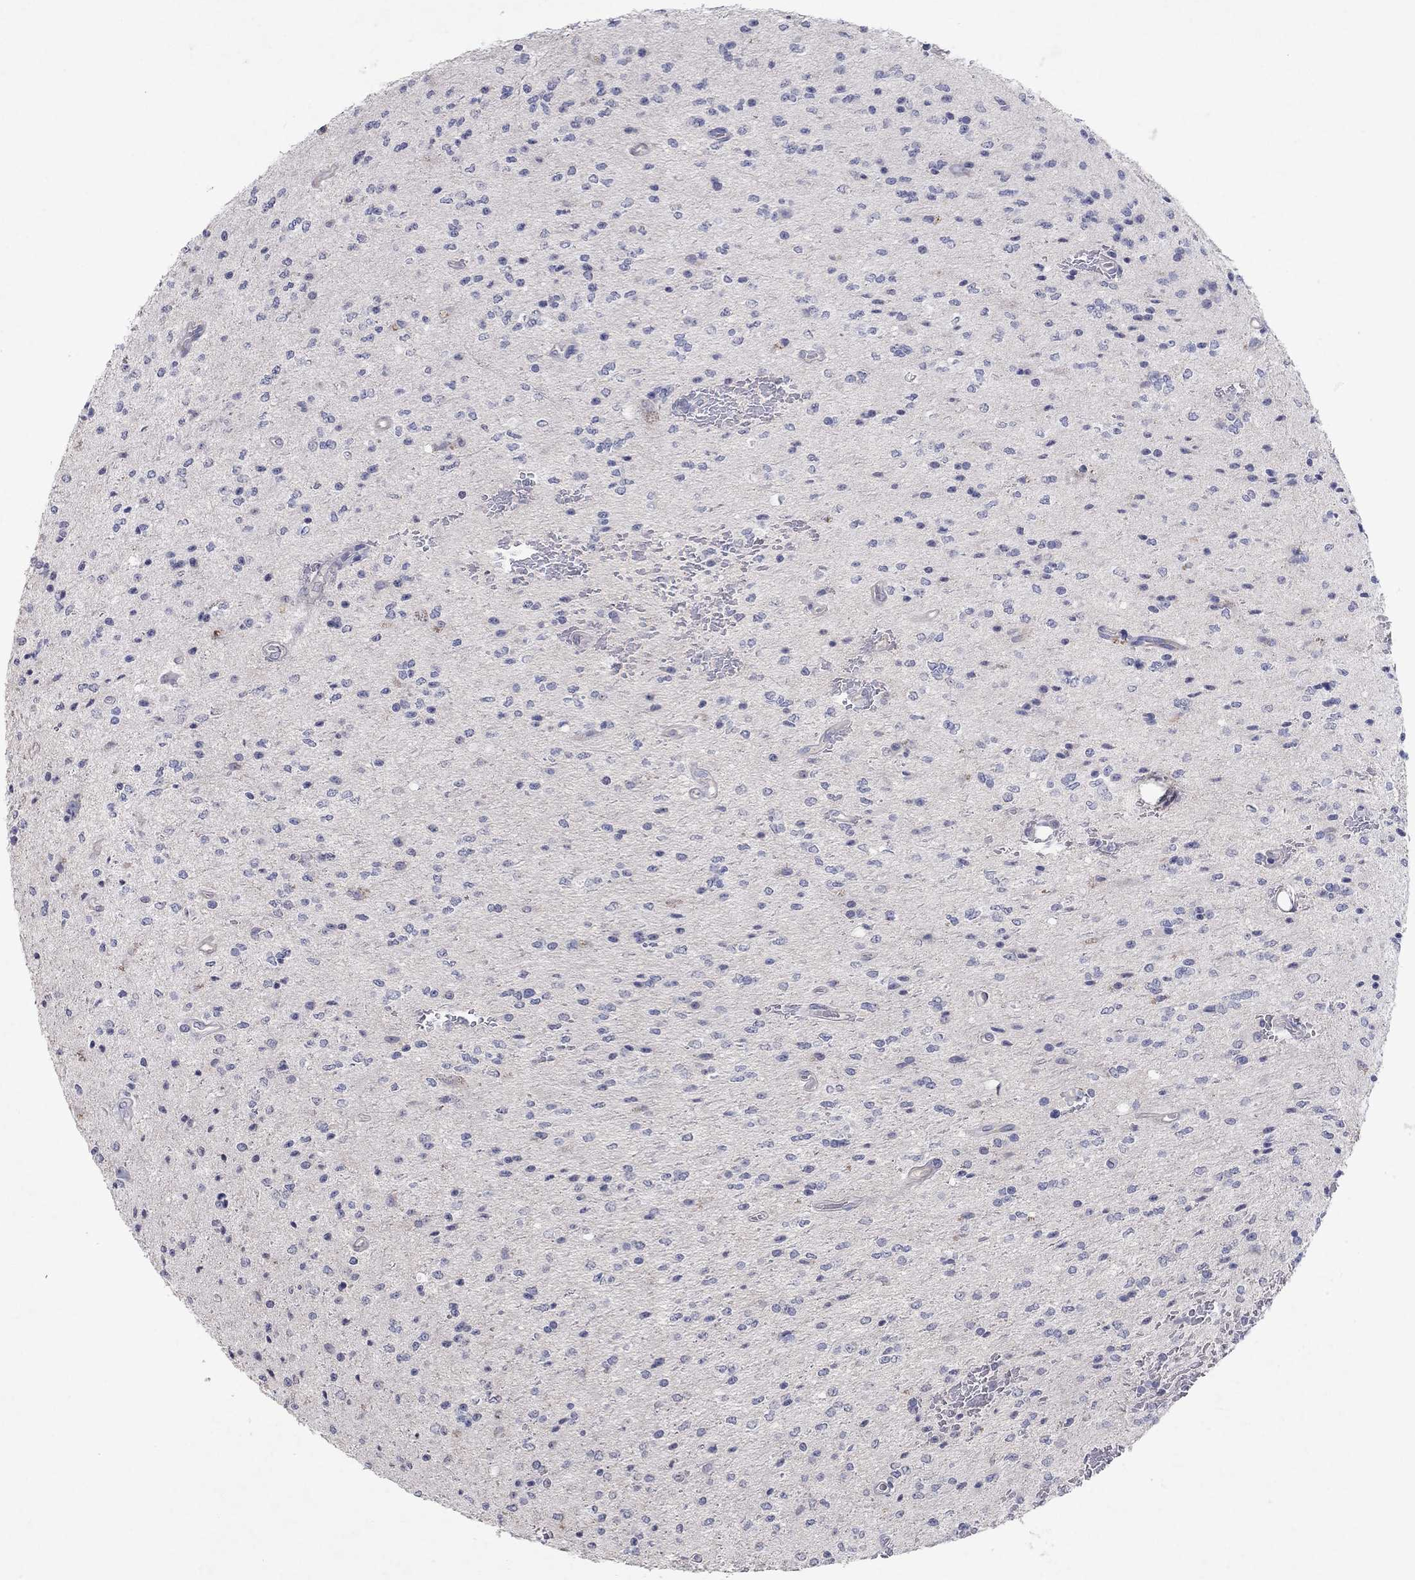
{"staining": {"intensity": "negative", "quantity": "none", "location": "none"}, "tissue": "glioma", "cell_type": "Tumor cells", "image_type": "cancer", "snomed": [{"axis": "morphology", "description": "Glioma, malignant, Low grade"}, {"axis": "topography", "description": "Brain"}], "caption": "An immunohistochemistry micrograph of malignant low-grade glioma is shown. There is no staining in tumor cells of malignant low-grade glioma.", "gene": "KRT40", "patient": {"sex": "male", "age": 67}}